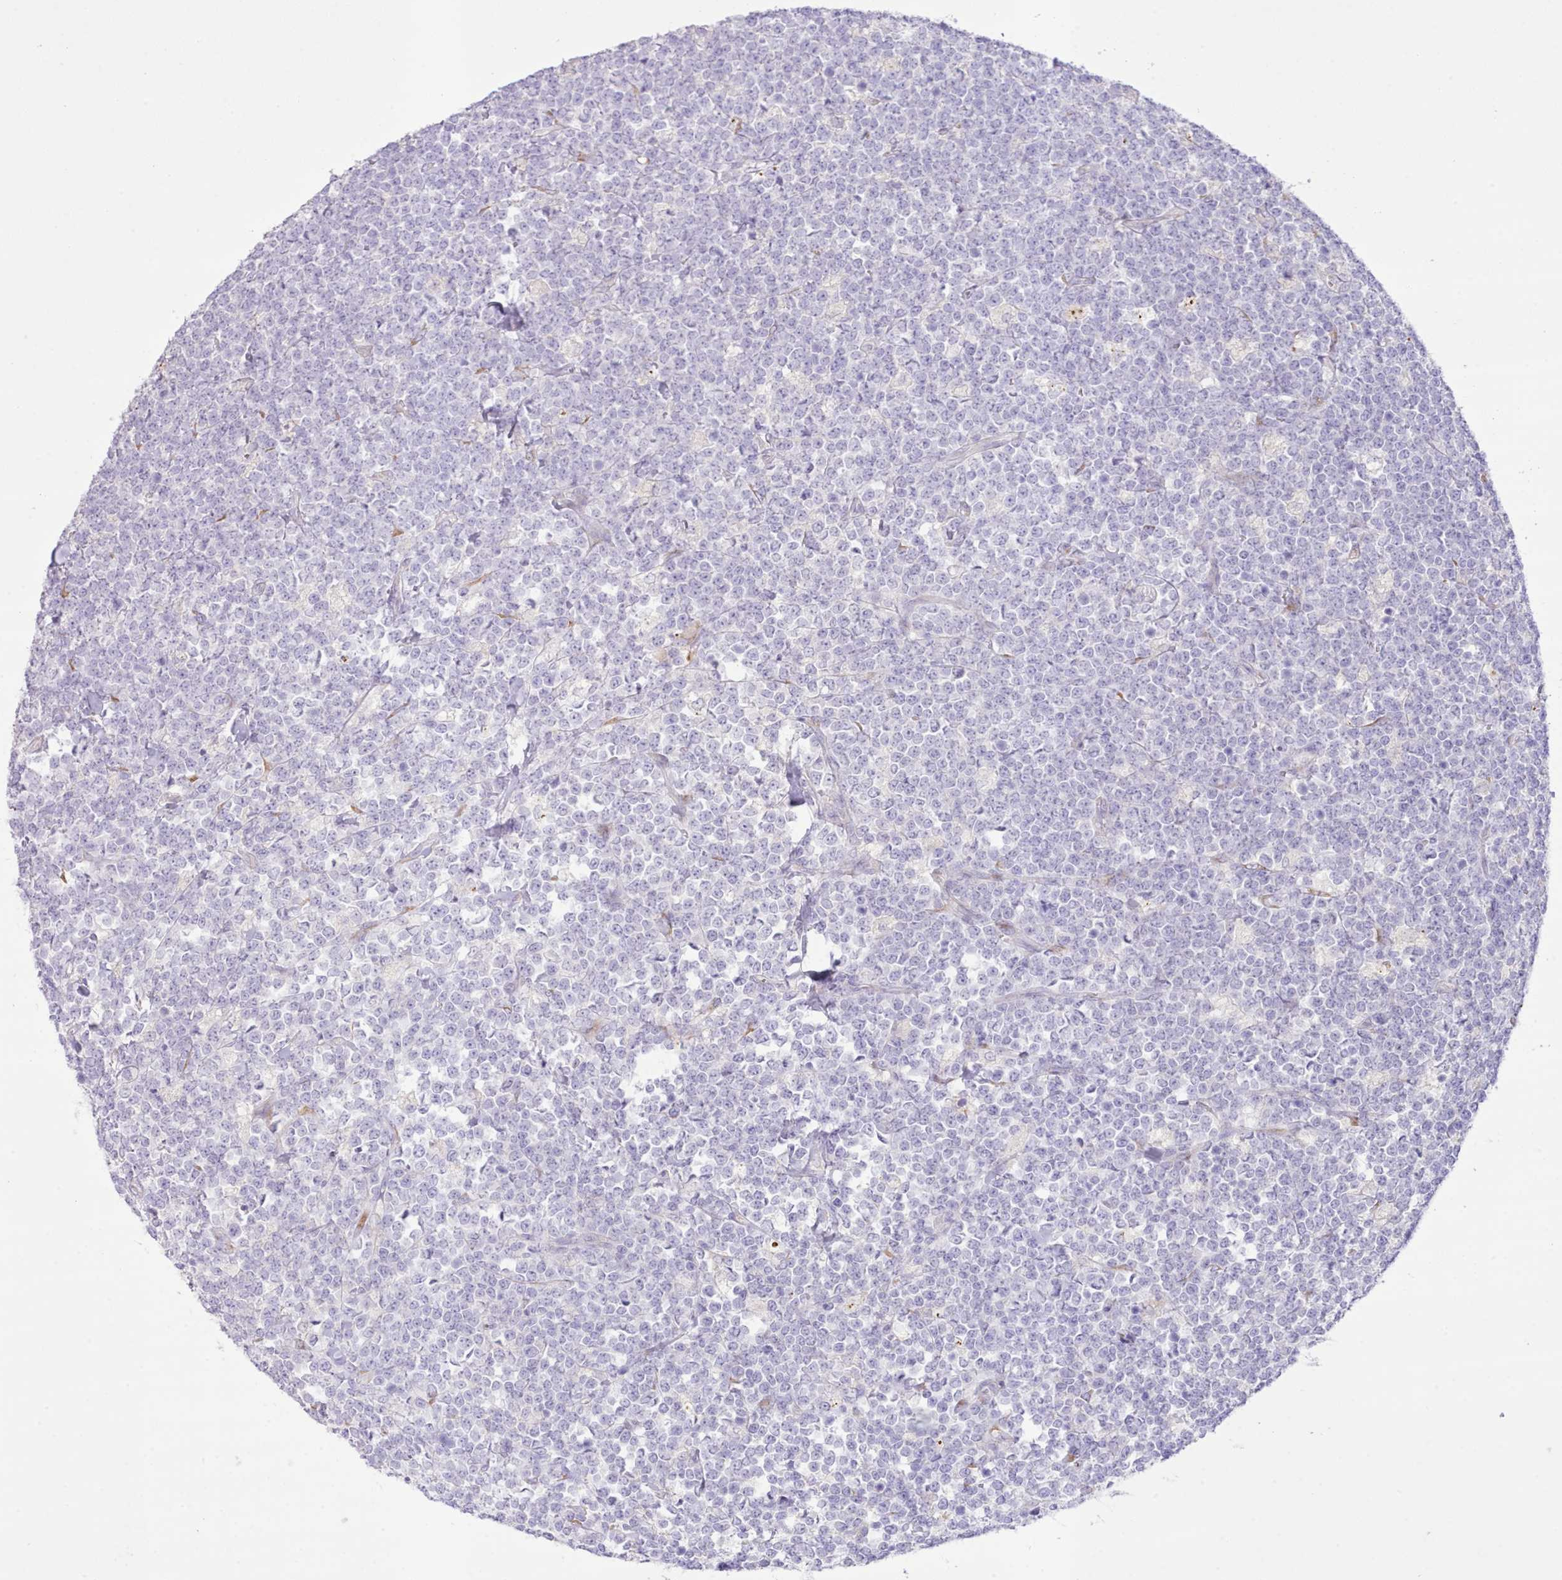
{"staining": {"intensity": "negative", "quantity": "none", "location": "none"}, "tissue": "lymphoma", "cell_type": "Tumor cells", "image_type": "cancer", "snomed": [{"axis": "morphology", "description": "Malignant lymphoma, non-Hodgkin's type, High grade"}, {"axis": "topography", "description": "Small intestine"}, {"axis": "topography", "description": "Colon"}], "caption": "An image of high-grade malignant lymphoma, non-Hodgkin's type stained for a protein shows no brown staining in tumor cells. (Stains: DAB (3,3'-diaminobenzidine) immunohistochemistry (IHC) with hematoxylin counter stain, Microscopy: brightfield microscopy at high magnification).", "gene": "CCL1", "patient": {"sex": "male", "age": 8}}